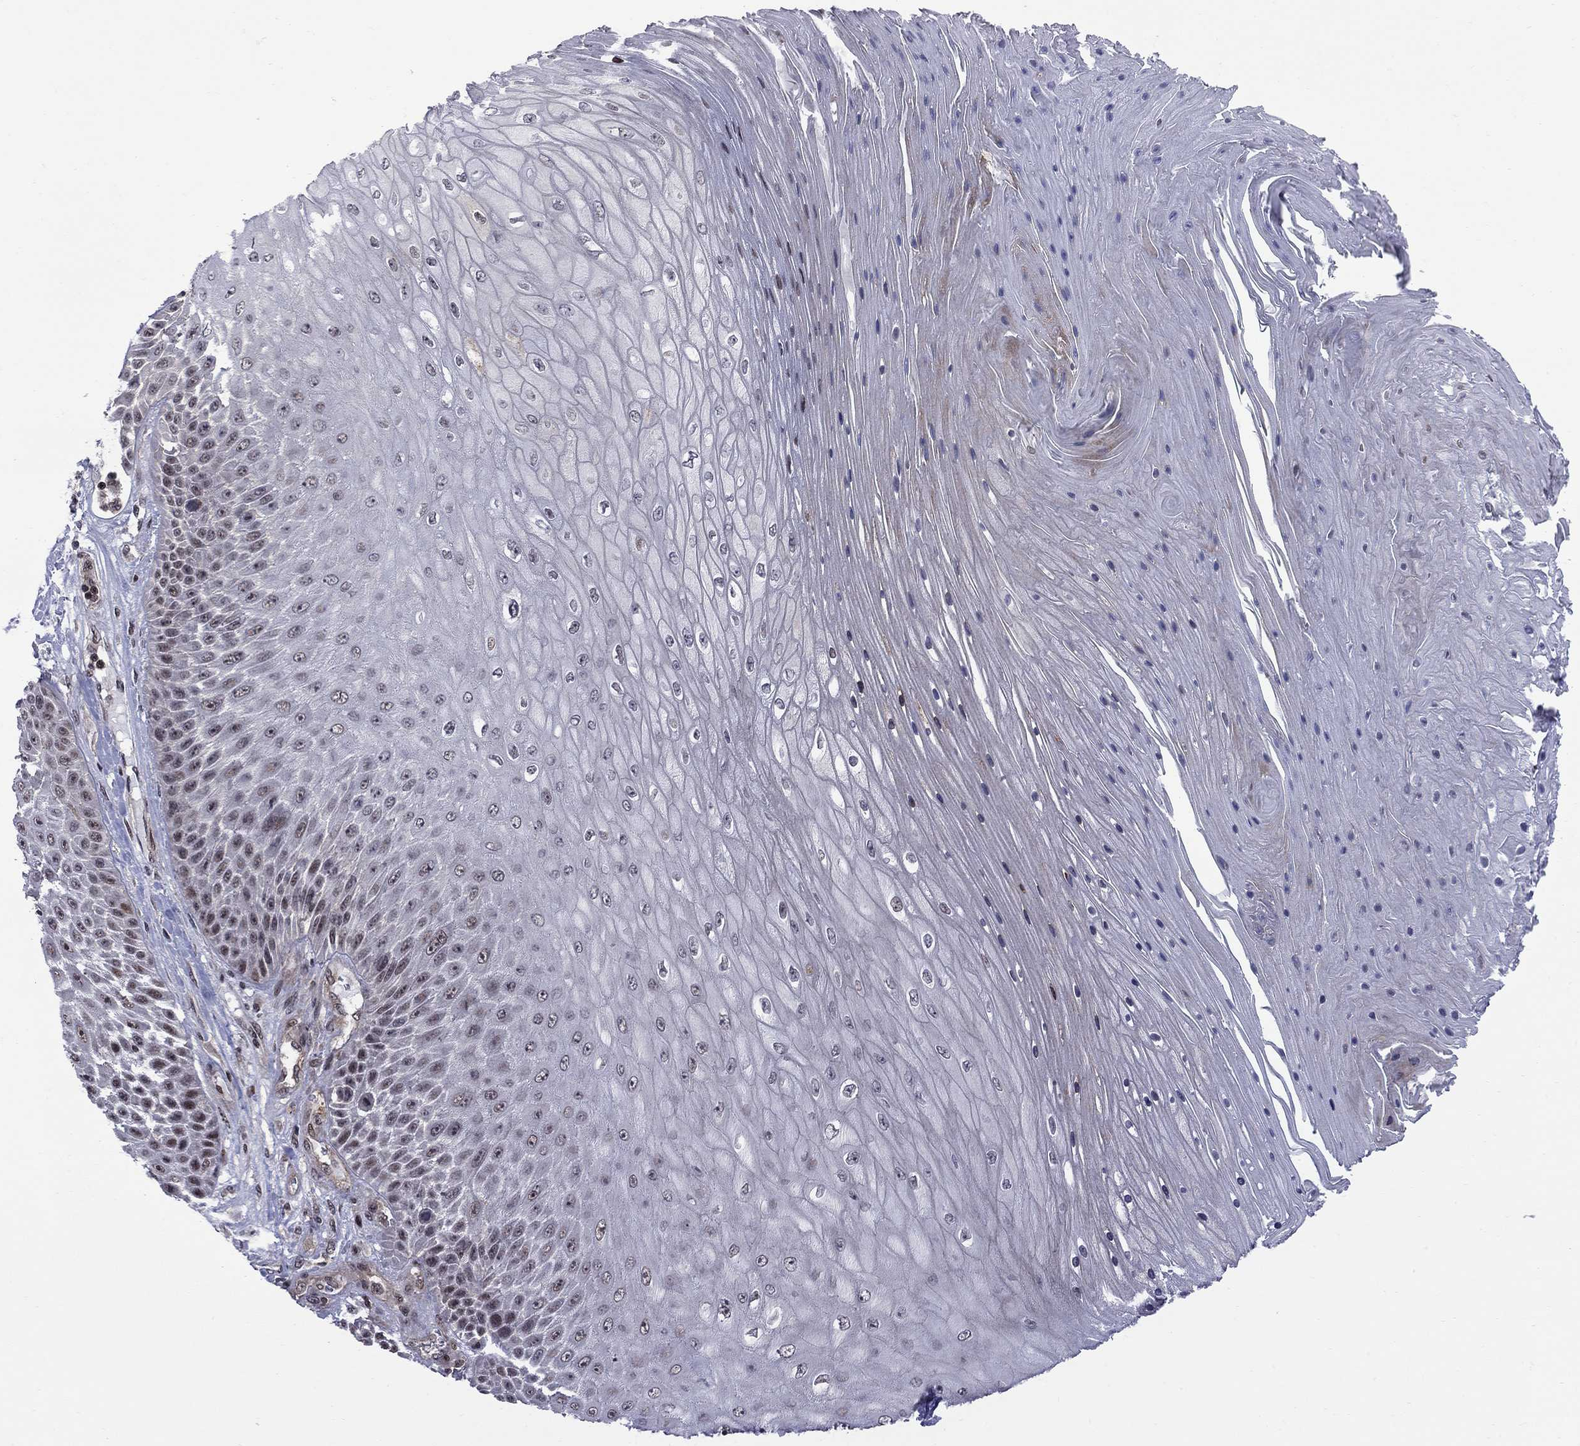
{"staining": {"intensity": "moderate", "quantity": "<25%", "location": "nuclear"}, "tissue": "skin cancer", "cell_type": "Tumor cells", "image_type": "cancer", "snomed": [{"axis": "morphology", "description": "Squamous cell carcinoma, NOS"}, {"axis": "topography", "description": "Skin"}], "caption": "Squamous cell carcinoma (skin) stained with immunohistochemistry (IHC) exhibits moderate nuclear expression in approximately <25% of tumor cells. Immunohistochemistry (ihc) stains the protein of interest in brown and the nuclei are stained blue.", "gene": "BRF1", "patient": {"sex": "male", "age": 62}}